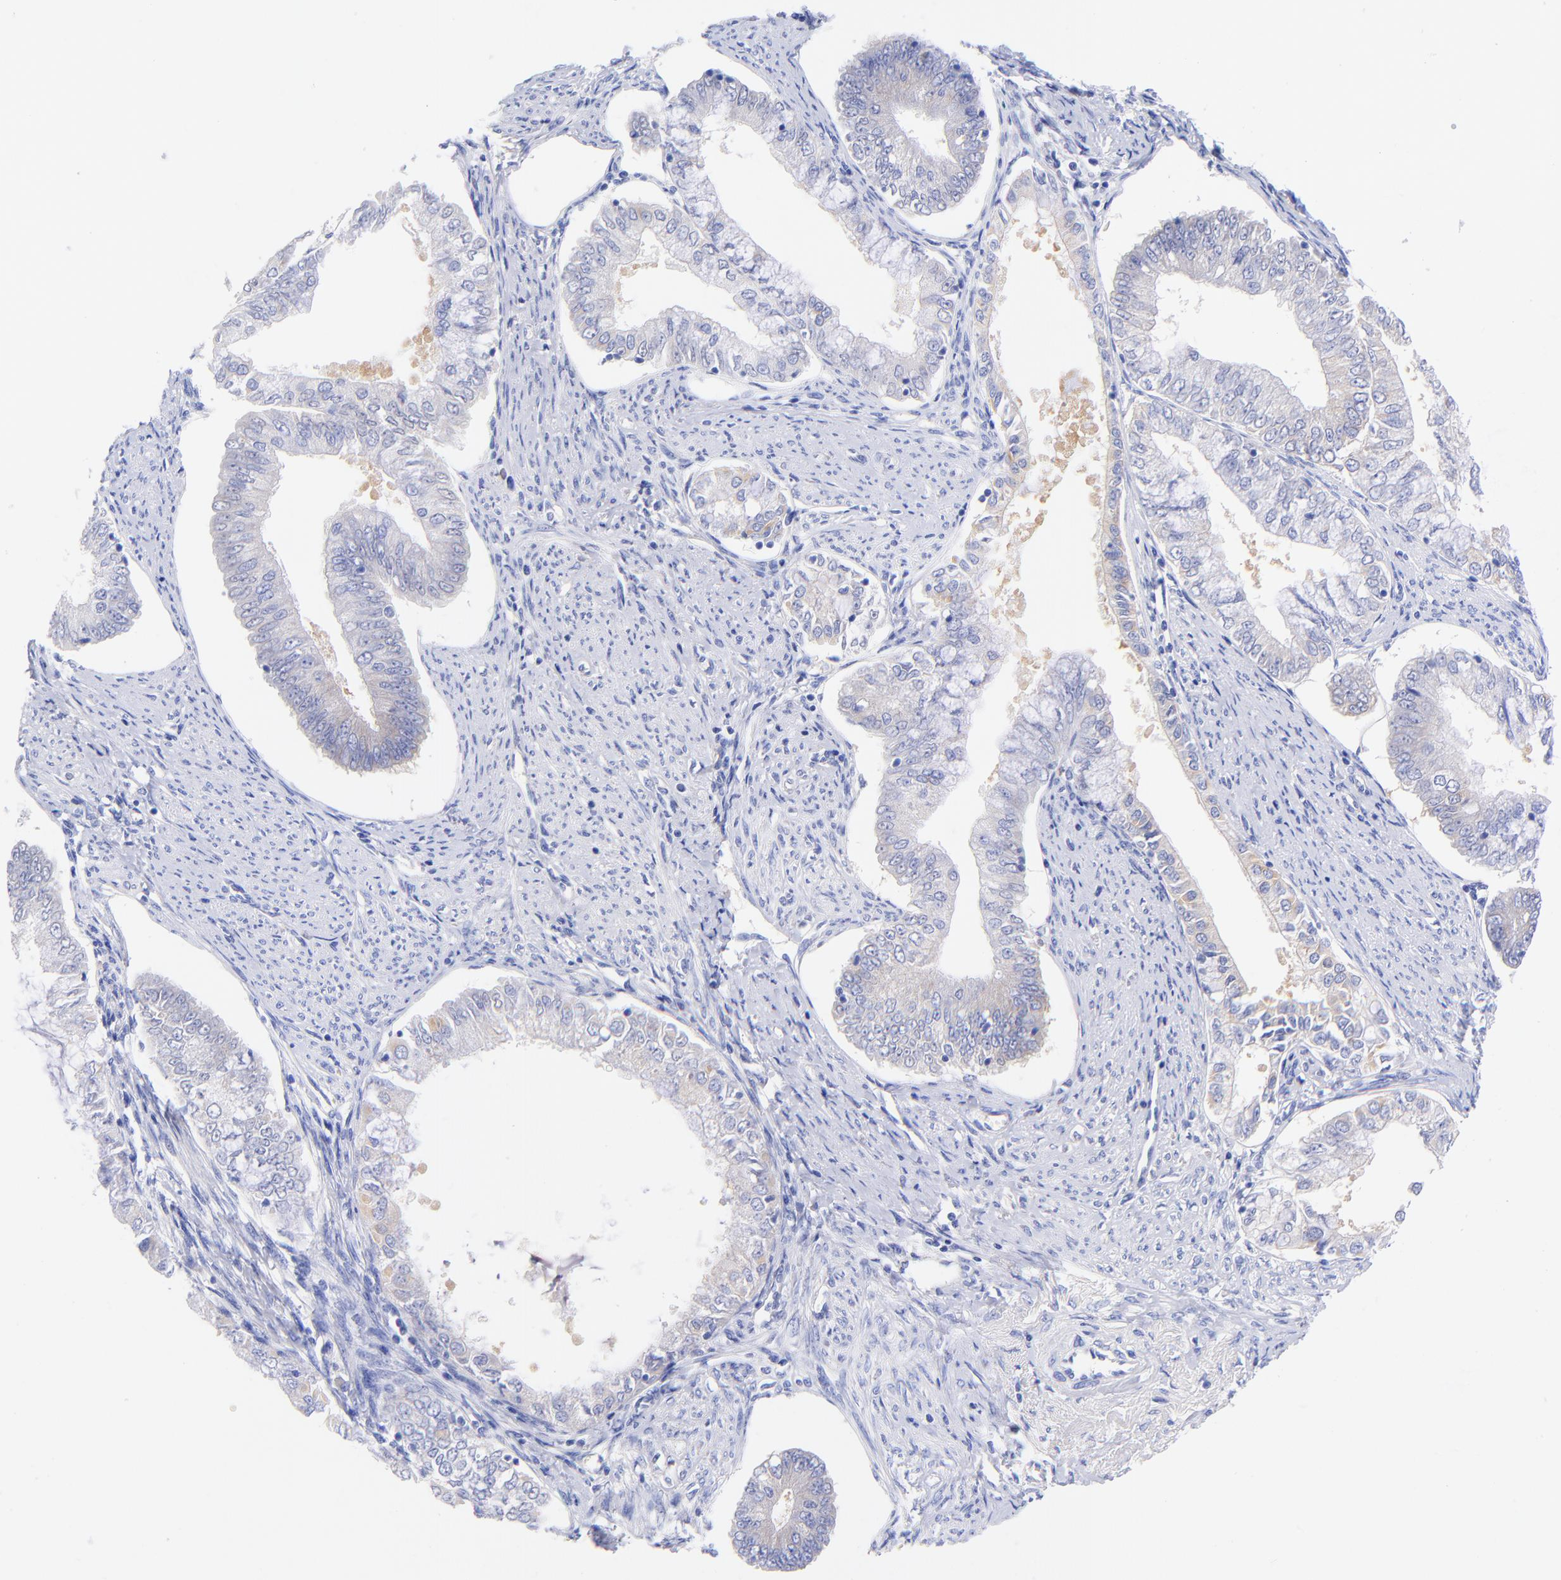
{"staining": {"intensity": "weak", "quantity": "25%-75%", "location": "cytoplasmic/membranous"}, "tissue": "endometrial cancer", "cell_type": "Tumor cells", "image_type": "cancer", "snomed": [{"axis": "morphology", "description": "Adenocarcinoma, NOS"}, {"axis": "topography", "description": "Endometrium"}], "caption": "Weak cytoplasmic/membranous expression is identified in about 25%-75% of tumor cells in endometrial cancer.", "gene": "GPHN", "patient": {"sex": "female", "age": 76}}